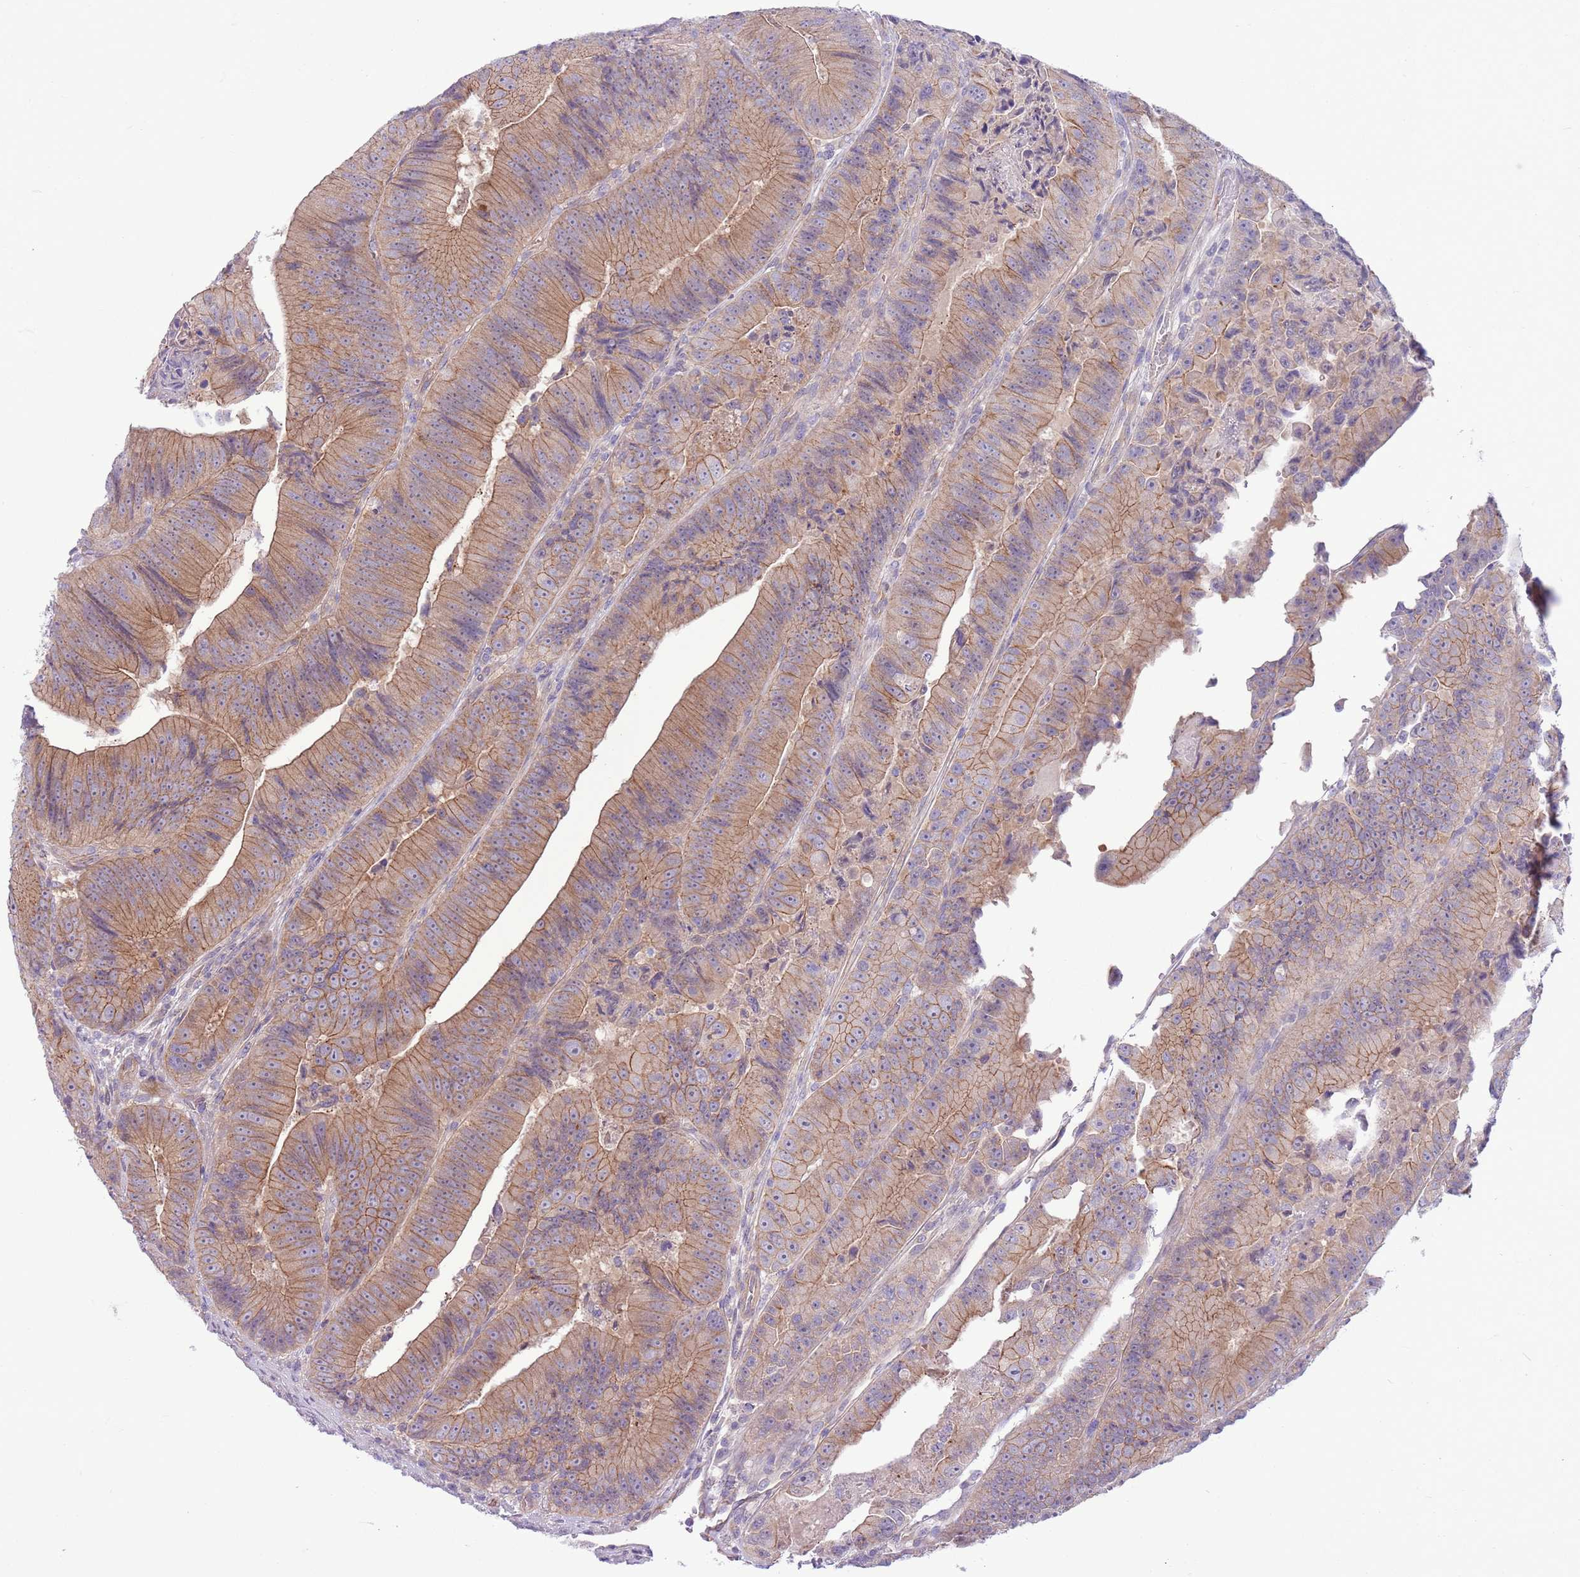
{"staining": {"intensity": "moderate", "quantity": ">75%", "location": "cytoplasmic/membranous"}, "tissue": "colorectal cancer", "cell_type": "Tumor cells", "image_type": "cancer", "snomed": [{"axis": "morphology", "description": "Adenocarcinoma, NOS"}, {"axis": "topography", "description": "Colon"}], "caption": "A micrograph showing moderate cytoplasmic/membranous positivity in approximately >75% of tumor cells in colorectal cancer, as visualized by brown immunohistochemical staining.", "gene": "PARP8", "patient": {"sex": "female", "age": 86}}